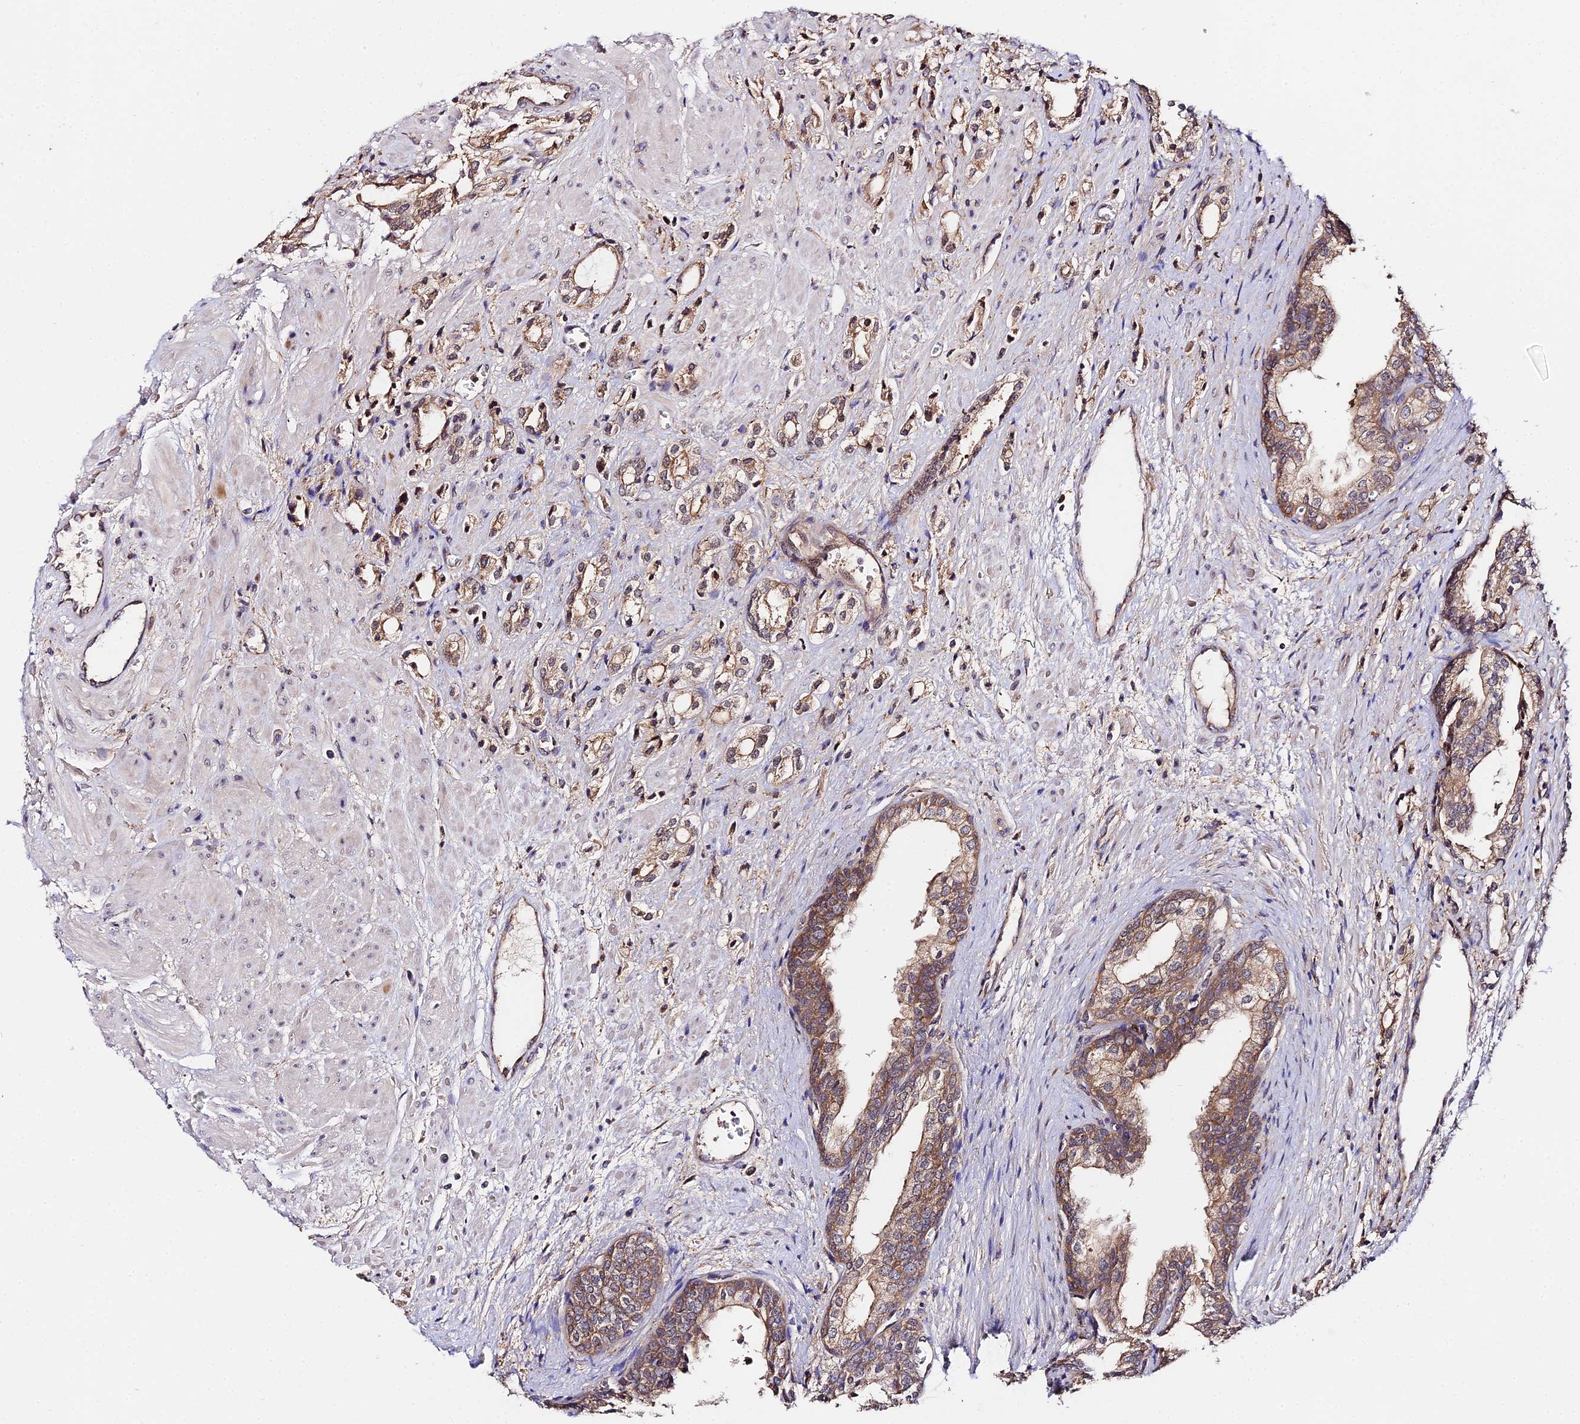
{"staining": {"intensity": "moderate", "quantity": "25%-75%", "location": "cytoplasmic/membranous"}, "tissue": "prostate cancer", "cell_type": "Tumor cells", "image_type": "cancer", "snomed": [{"axis": "morphology", "description": "Adenocarcinoma, High grade"}, {"axis": "topography", "description": "Prostate"}], "caption": "Immunohistochemistry image of high-grade adenocarcinoma (prostate) stained for a protein (brown), which displays medium levels of moderate cytoplasmic/membranous positivity in approximately 25%-75% of tumor cells.", "gene": "ZBED8", "patient": {"sex": "male", "age": 50}}